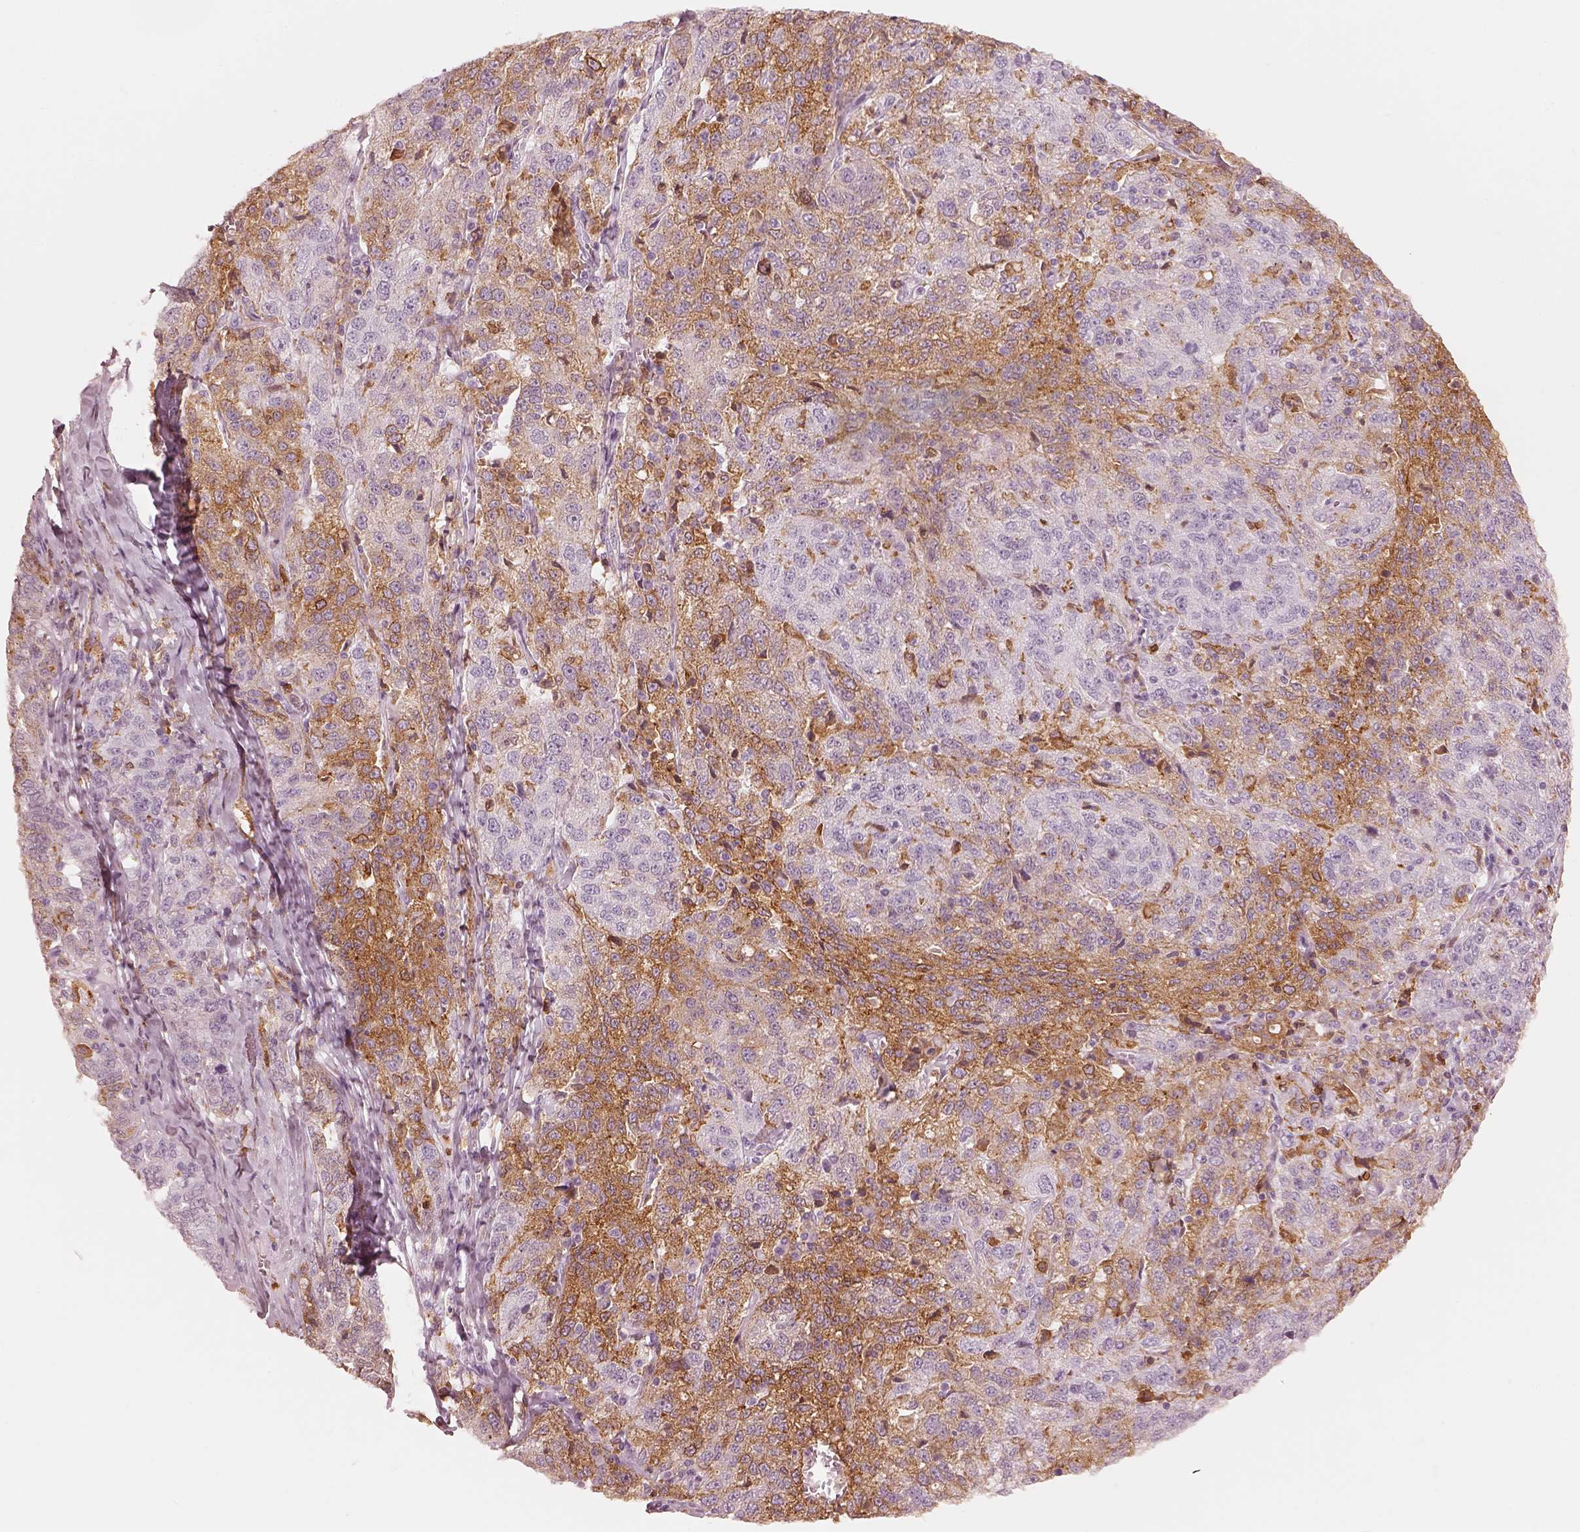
{"staining": {"intensity": "moderate", "quantity": "<25%", "location": "cytoplasmic/membranous,nuclear"}, "tissue": "ovarian cancer", "cell_type": "Tumor cells", "image_type": "cancer", "snomed": [{"axis": "morphology", "description": "Cystadenocarcinoma, serous, NOS"}, {"axis": "topography", "description": "Ovary"}], "caption": "Ovarian serous cystadenocarcinoma stained with a protein marker shows moderate staining in tumor cells.", "gene": "ALOX5", "patient": {"sex": "female", "age": 71}}